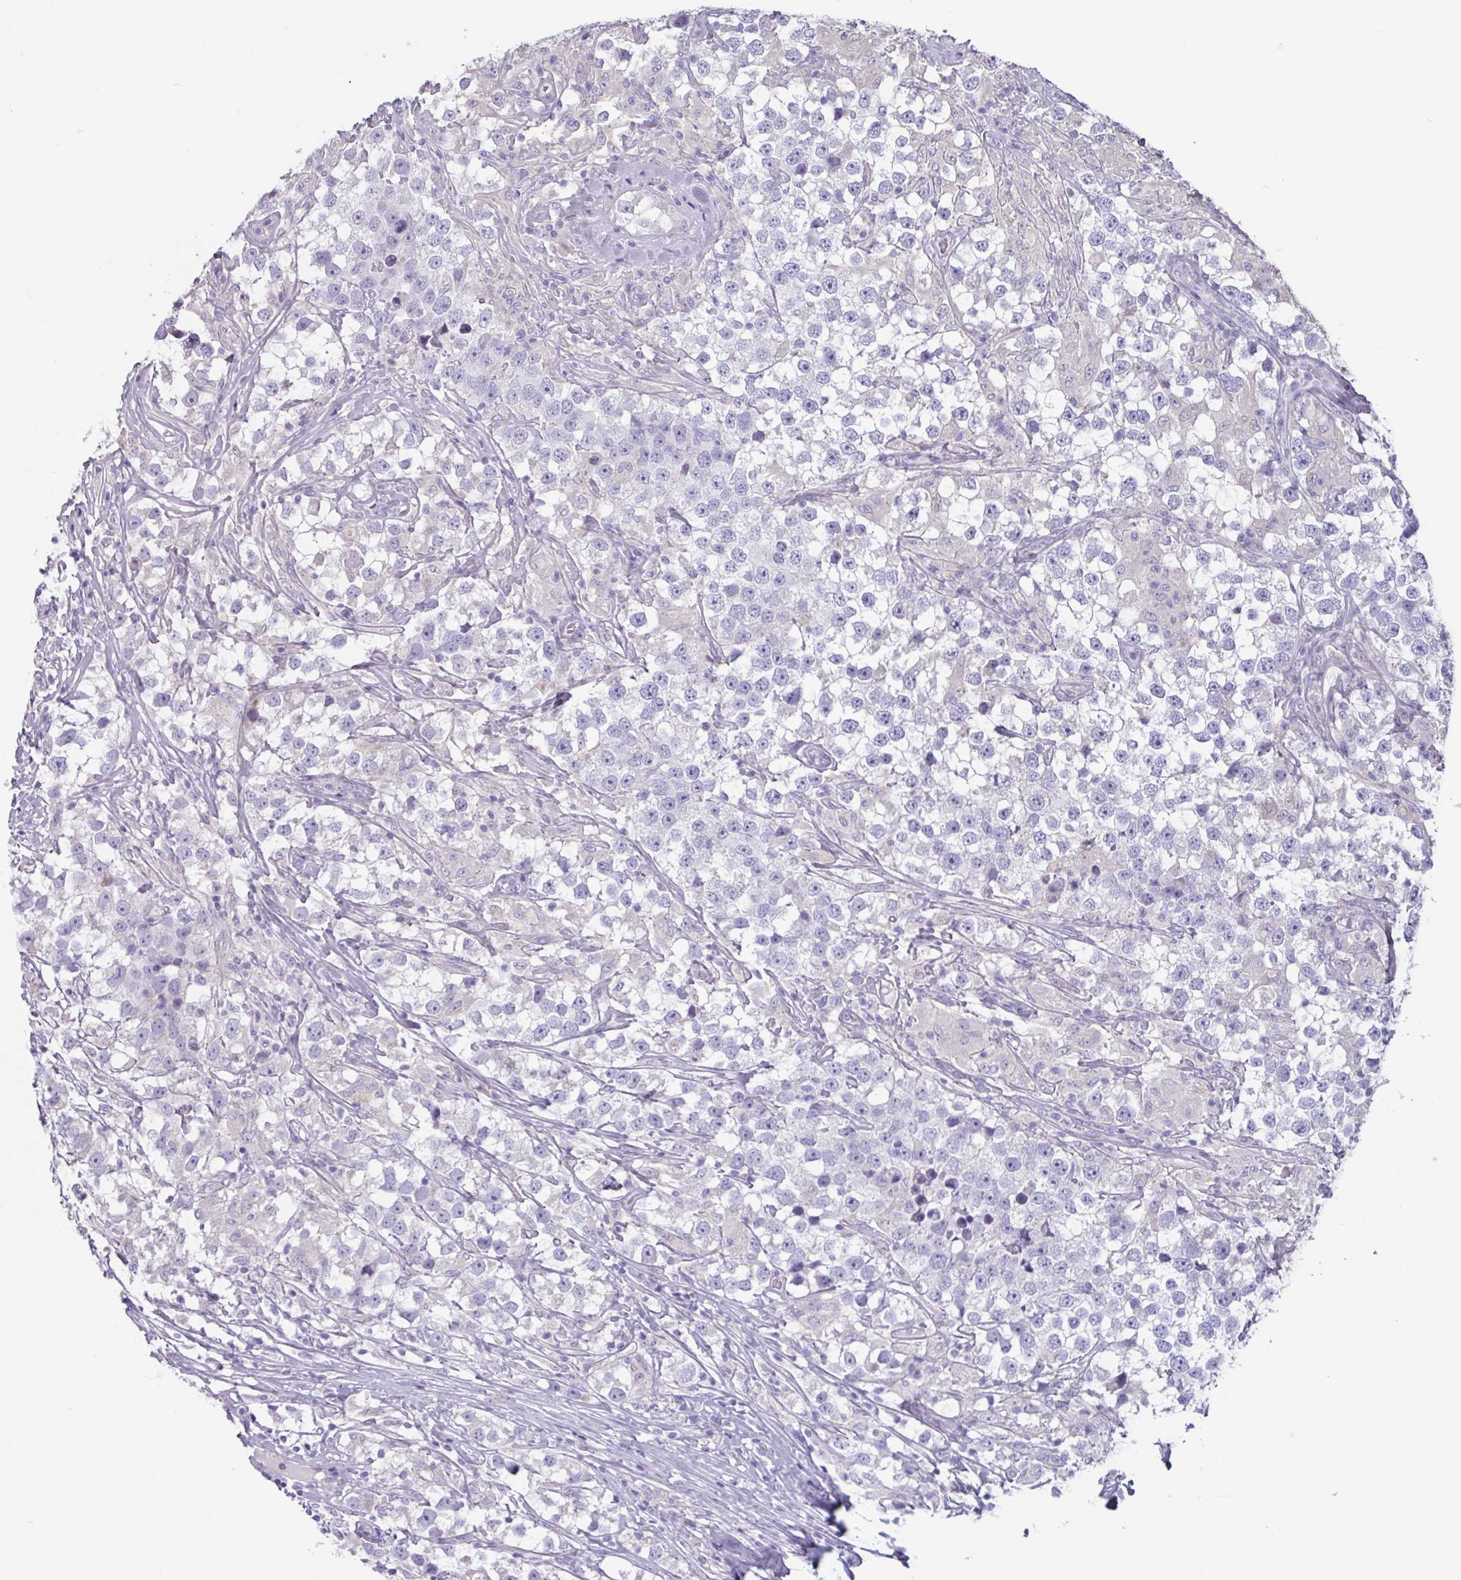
{"staining": {"intensity": "negative", "quantity": "none", "location": "none"}, "tissue": "testis cancer", "cell_type": "Tumor cells", "image_type": "cancer", "snomed": [{"axis": "morphology", "description": "Seminoma, NOS"}, {"axis": "topography", "description": "Testis"}], "caption": "Immunohistochemistry (IHC) image of neoplastic tissue: testis seminoma stained with DAB displays no significant protein staining in tumor cells. Nuclei are stained in blue.", "gene": "ADGRE1", "patient": {"sex": "male", "age": 46}}